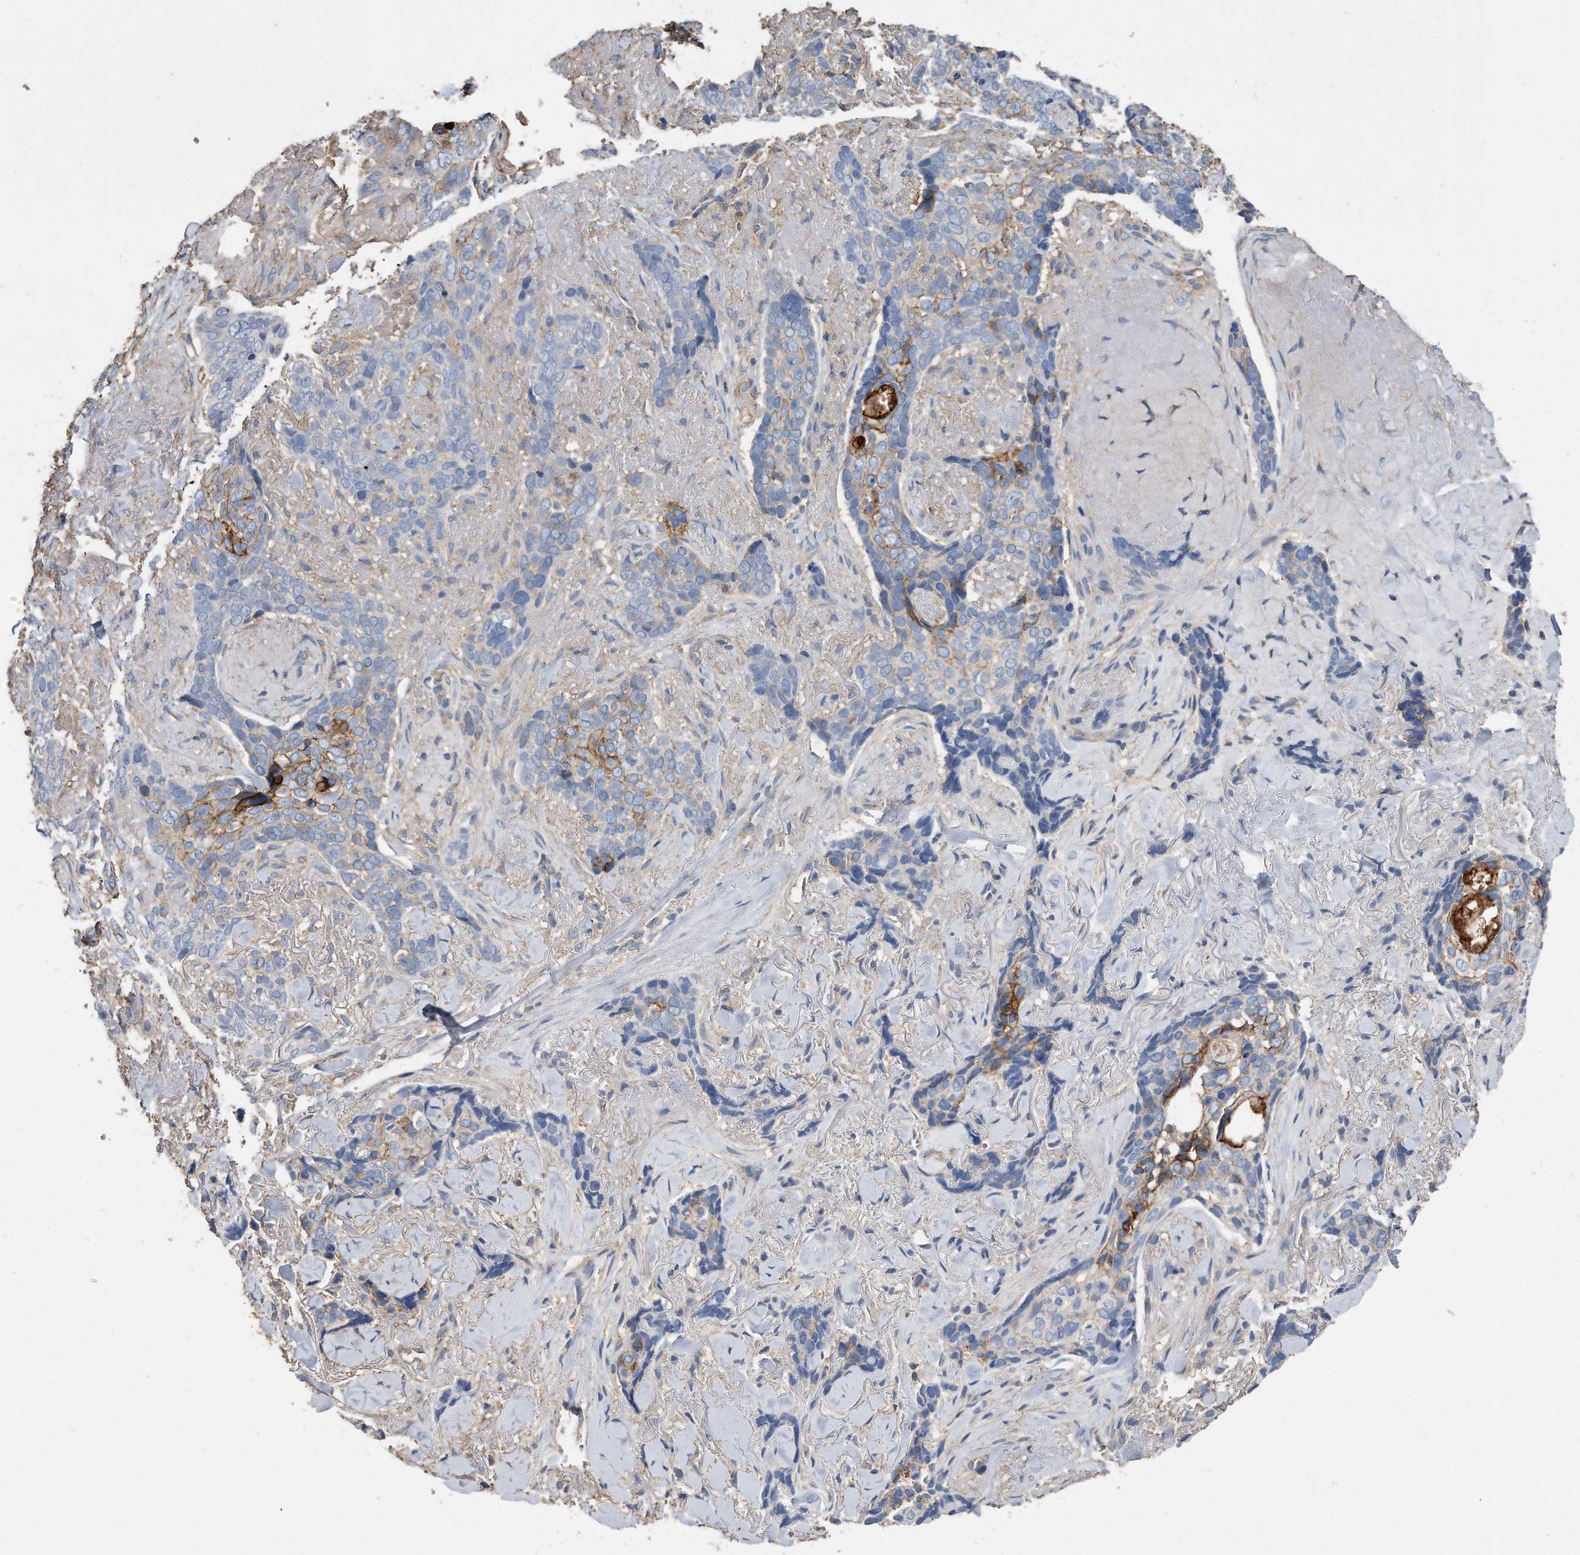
{"staining": {"intensity": "moderate", "quantity": "<25%", "location": "cytoplasmic/membranous"}, "tissue": "skin cancer", "cell_type": "Tumor cells", "image_type": "cancer", "snomed": [{"axis": "morphology", "description": "Basal cell carcinoma"}, {"axis": "topography", "description": "Skin"}], "caption": "Skin cancer stained with a protein marker displays moderate staining in tumor cells.", "gene": "CDCP1", "patient": {"sex": "female", "age": 82}}